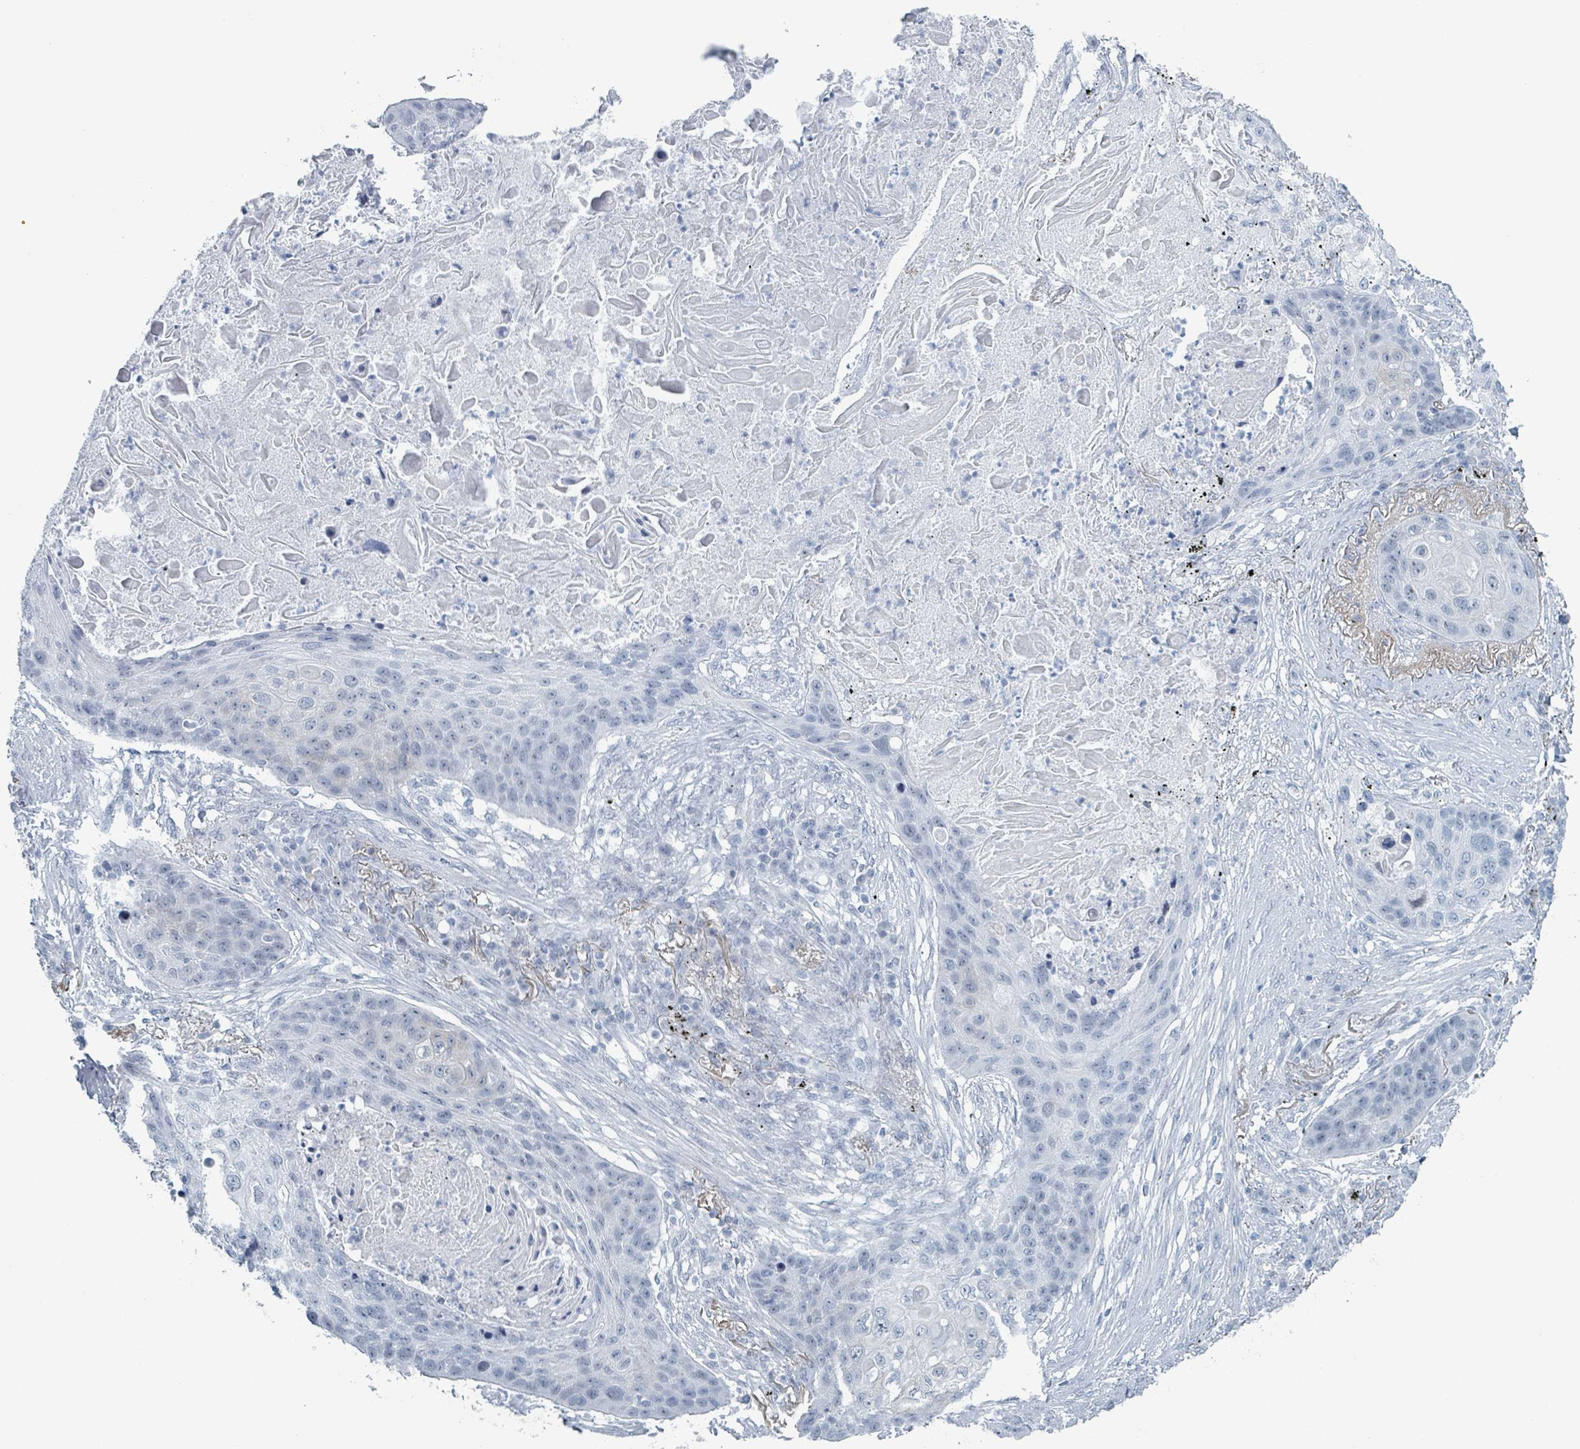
{"staining": {"intensity": "negative", "quantity": "none", "location": "none"}, "tissue": "lung cancer", "cell_type": "Tumor cells", "image_type": "cancer", "snomed": [{"axis": "morphology", "description": "Squamous cell carcinoma, NOS"}, {"axis": "topography", "description": "Lung"}], "caption": "There is no significant staining in tumor cells of lung squamous cell carcinoma.", "gene": "GPR15LG", "patient": {"sex": "female", "age": 63}}